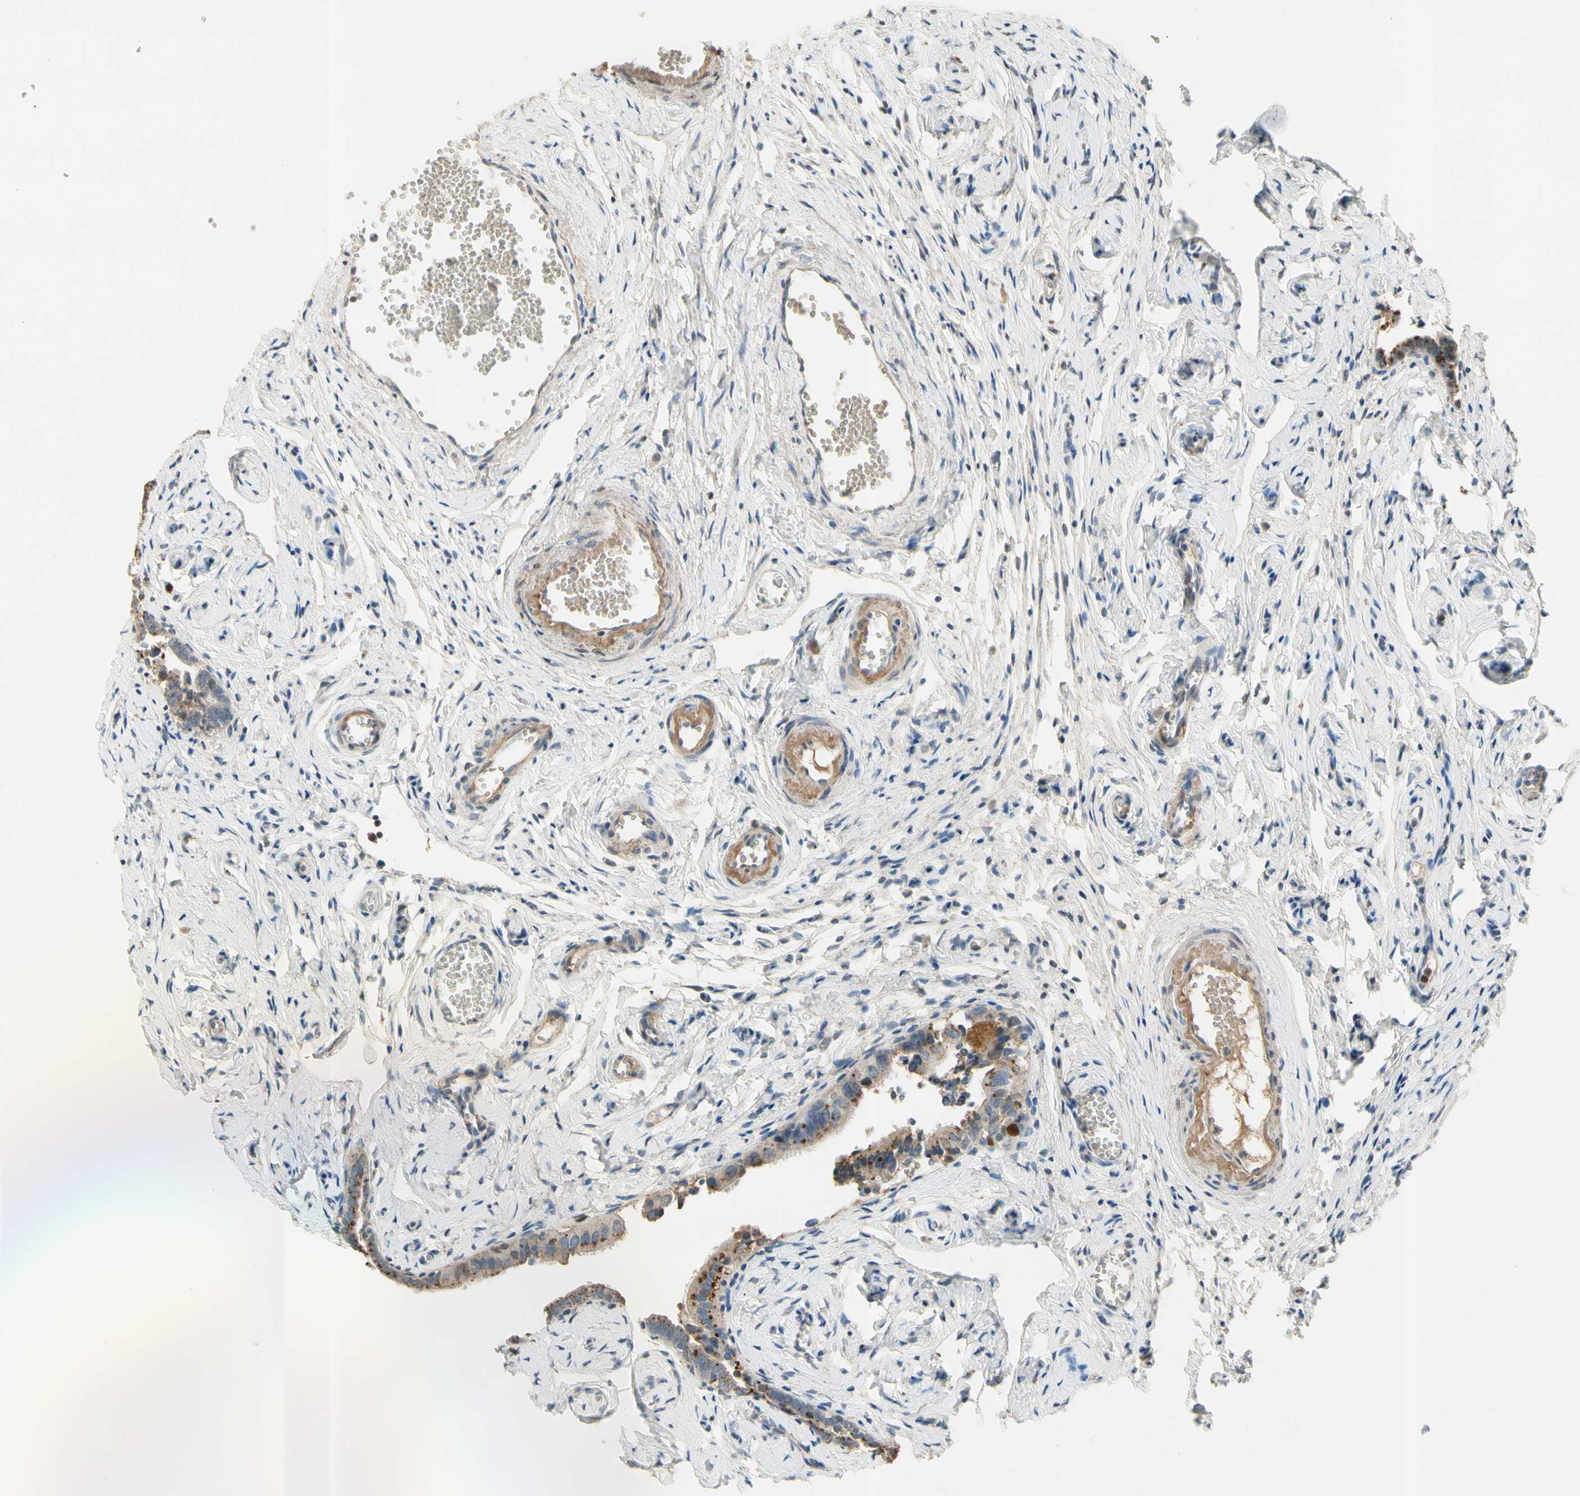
{"staining": {"intensity": "strong", "quantity": "<25%", "location": "nuclear"}, "tissue": "fallopian tube", "cell_type": "Glandular cells", "image_type": "normal", "snomed": [{"axis": "morphology", "description": "Normal tissue, NOS"}, {"axis": "topography", "description": "Fallopian tube"}], "caption": "Brown immunohistochemical staining in unremarkable human fallopian tube reveals strong nuclear staining in approximately <25% of glandular cells. (DAB (3,3'-diaminobenzidine) IHC with brightfield microscopy, high magnification).", "gene": "ZKSCAN3", "patient": {"sex": "female", "age": 71}}